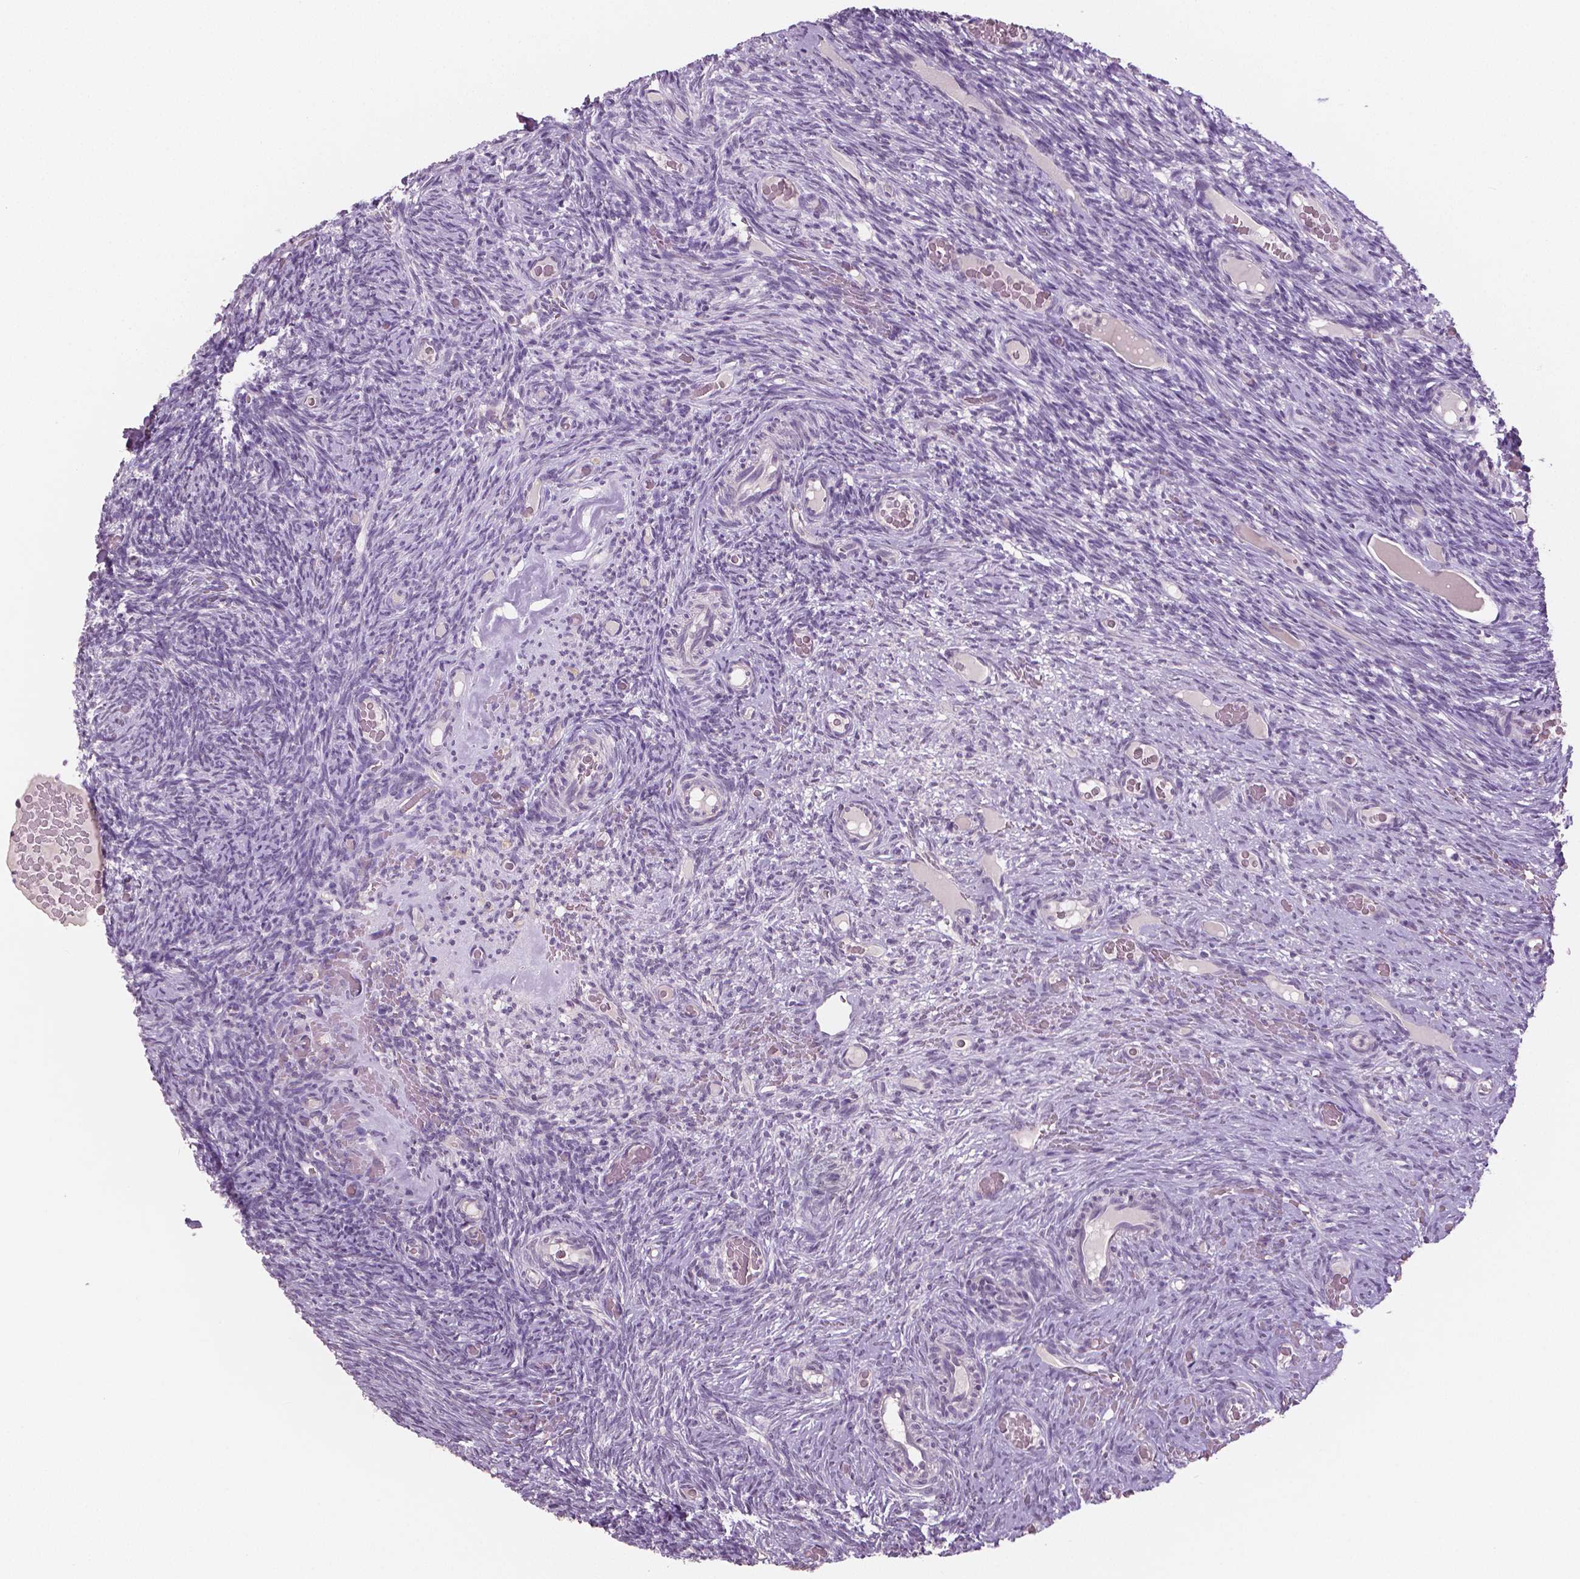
{"staining": {"intensity": "negative", "quantity": "none", "location": "none"}, "tissue": "ovary", "cell_type": "Ovarian stroma cells", "image_type": "normal", "snomed": [{"axis": "morphology", "description": "Normal tissue, NOS"}, {"axis": "topography", "description": "Ovary"}], "caption": "Immunohistochemistry of benign human ovary shows no expression in ovarian stroma cells.", "gene": "NECAB1", "patient": {"sex": "female", "age": 34}}